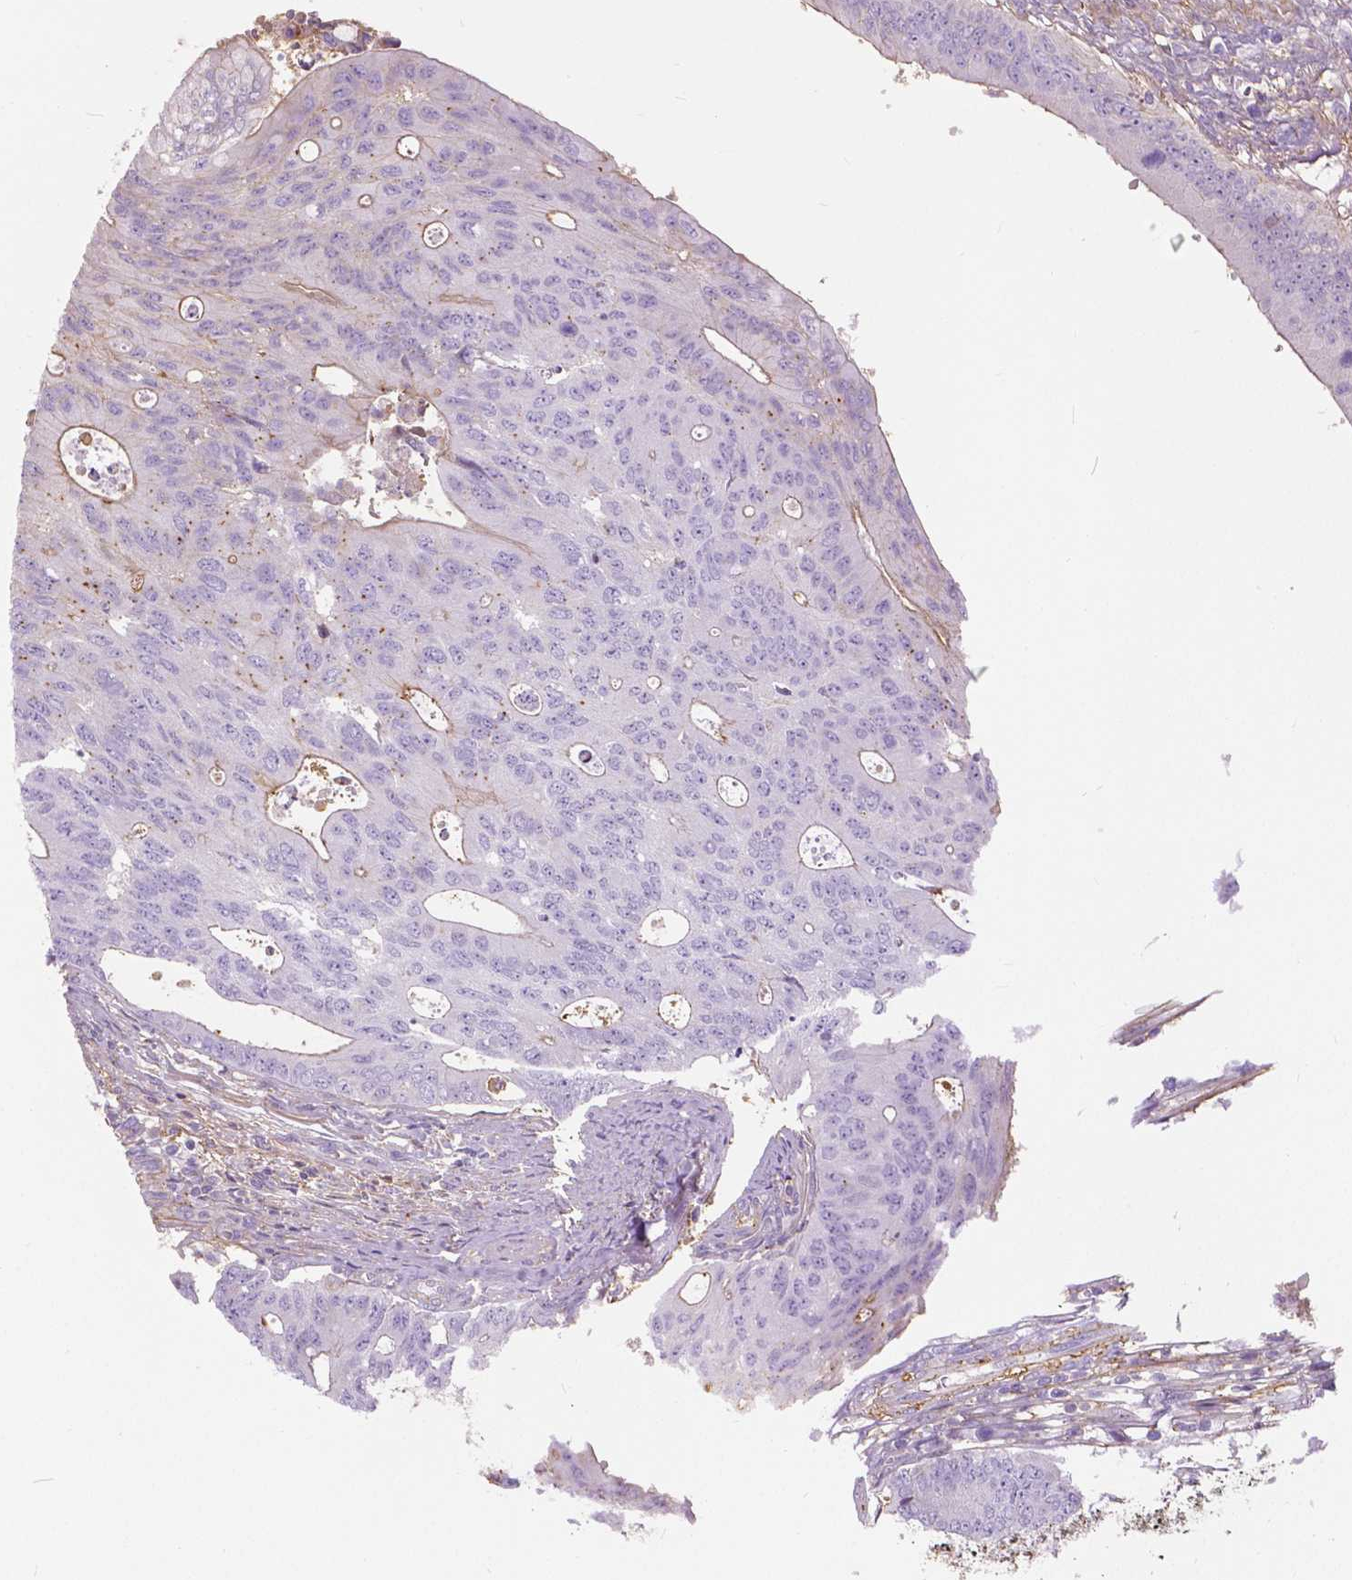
{"staining": {"intensity": "weak", "quantity": "<25%", "location": "cytoplasmic/membranous"}, "tissue": "colorectal cancer", "cell_type": "Tumor cells", "image_type": "cancer", "snomed": [{"axis": "morphology", "description": "Adenocarcinoma, NOS"}, {"axis": "topography", "description": "Colon"}], "caption": "Histopathology image shows no significant protein staining in tumor cells of colorectal cancer (adenocarcinoma).", "gene": "ANXA13", "patient": {"sex": "male", "age": 65}}